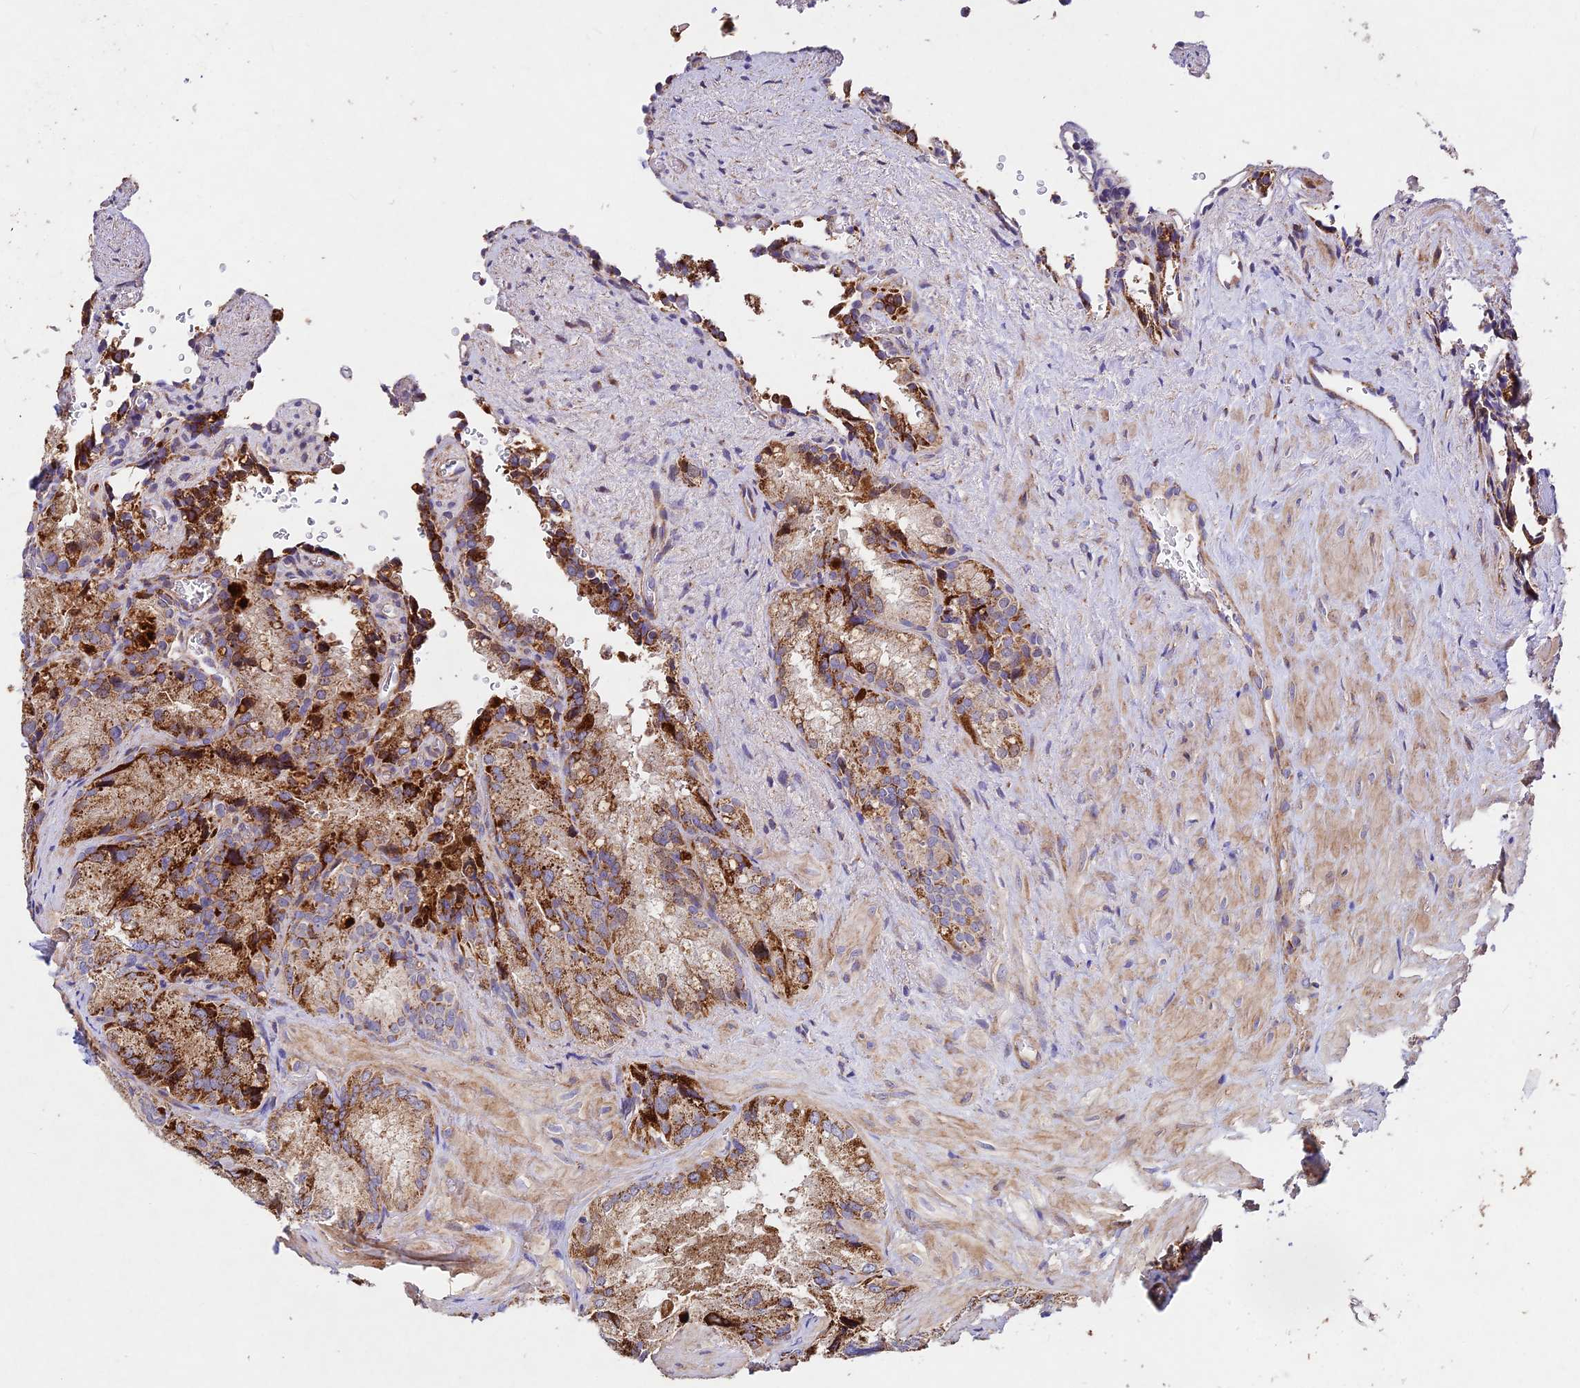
{"staining": {"intensity": "strong", "quantity": "25%-75%", "location": "cytoplasmic/membranous"}, "tissue": "seminal vesicle", "cell_type": "Glandular cells", "image_type": "normal", "snomed": [{"axis": "morphology", "description": "Normal tissue, NOS"}, {"axis": "topography", "description": "Seminal veicle"}], "caption": "Normal seminal vesicle reveals strong cytoplasmic/membranous positivity in about 25%-75% of glandular cells, visualized by immunohistochemistry. (Stains: DAB (3,3'-diaminobenzidine) in brown, nuclei in blue, Microscopy: brightfield microscopy at high magnification).", "gene": "KHDC3L", "patient": {"sex": "male", "age": 62}}